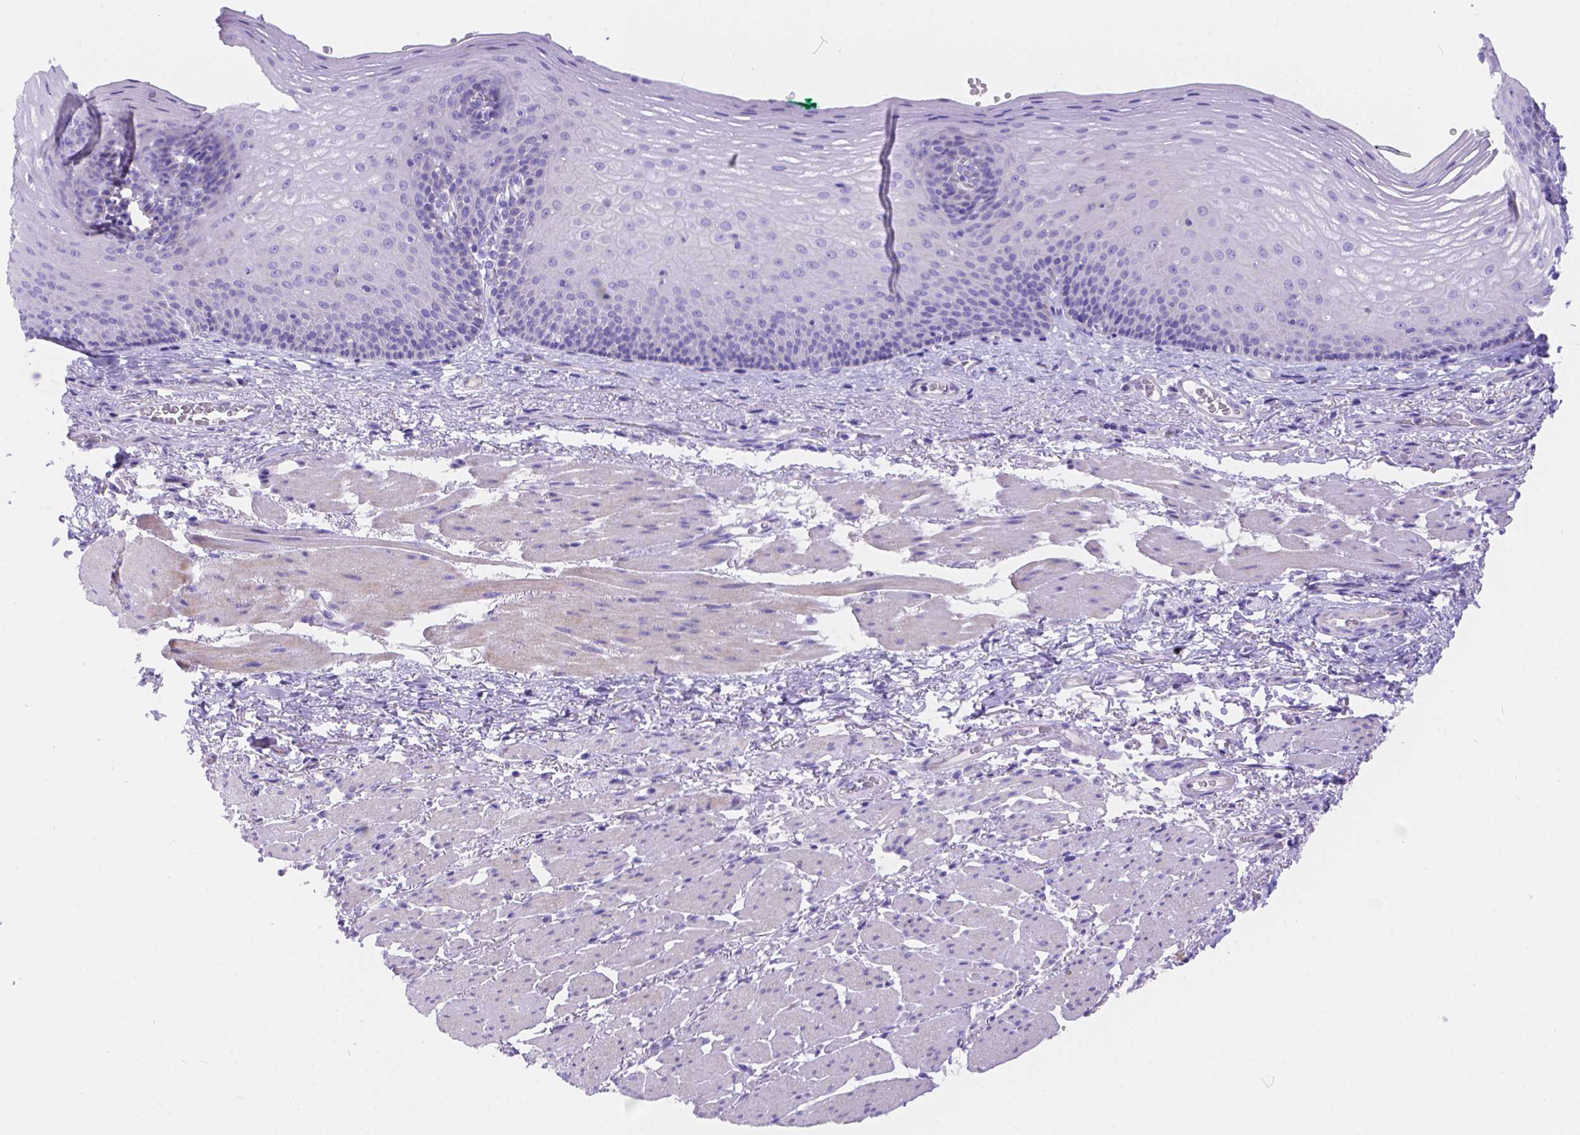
{"staining": {"intensity": "negative", "quantity": "none", "location": "none"}, "tissue": "esophagus", "cell_type": "Squamous epithelial cells", "image_type": "normal", "snomed": [{"axis": "morphology", "description": "Normal tissue, NOS"}, {"axis": "topography", "description": "Esophagus"}], "caption": "Squamous epithelial cells show no significant protein positivity in normal esophagus. Brightfield microscopy of IHC stained with DAB (3,3'-diaminobenzidine) (brown) and hematoxylin (blue), captured at high magnification.", "gene": "KLHL10", "patient": {"sex": "male", "age": 76}}